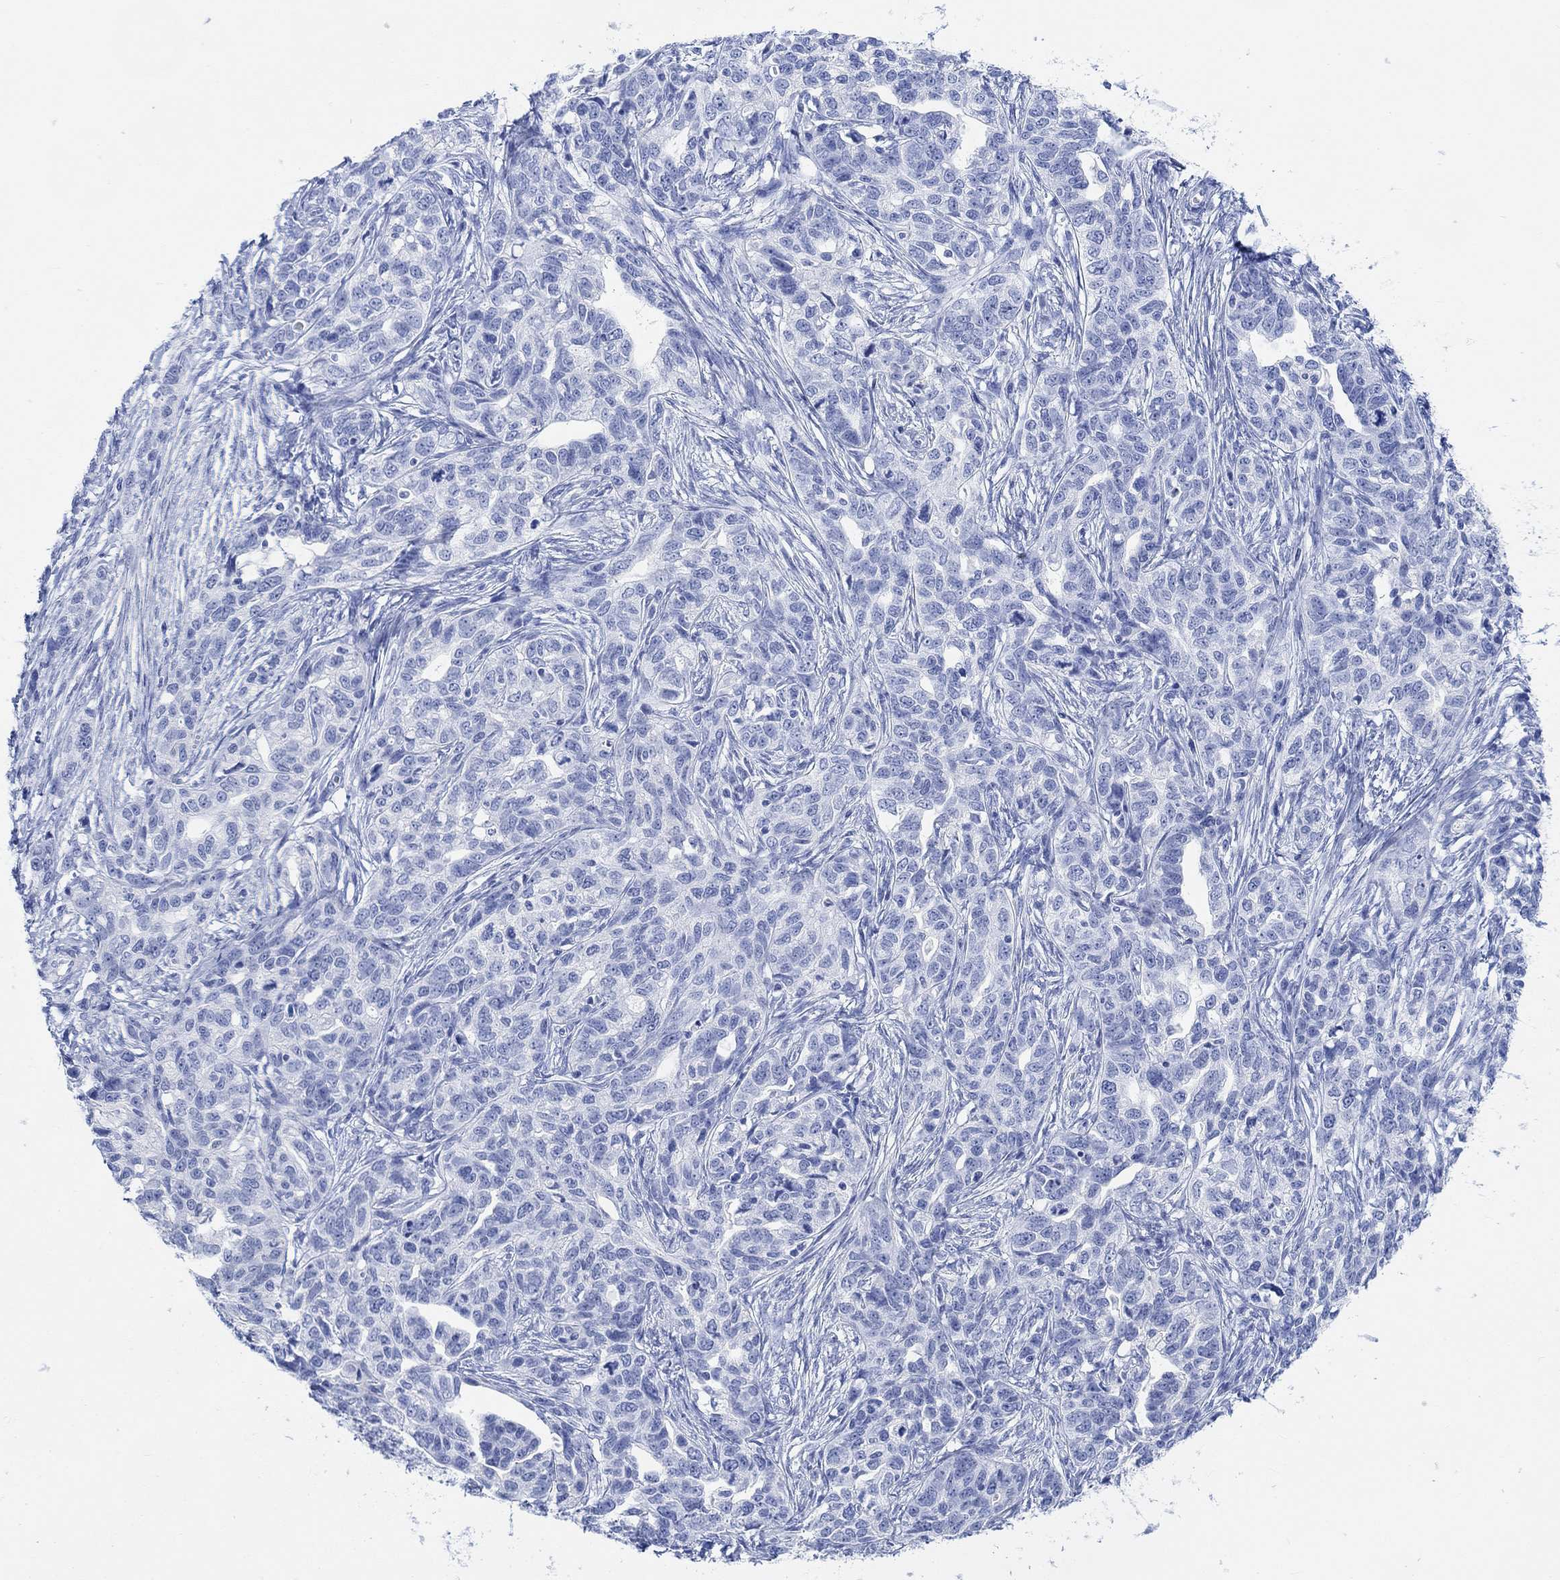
{"staining": {"intensity": "negative", "quantity": "none", "location": "none"}, "tissue": "ovarian cancer", "cell_type": "Tumor cells", "image_type": "cancer", "snomed": [{"axis": "morphology", "description": "Cystadenocarcinoma, serous, NOS"}, {"axis": "topography", "description": "Ovary"}], "caption": "Ovarian serous cystadenocarcinoma was stained to show a protein in brown. There is no significant expression in tumor cells. (Brightfield microscopy of DAB immunohistochemistry at high magnification).", "gene": "ANKRD33", "patient": {"sex": "female", "age": 71}}